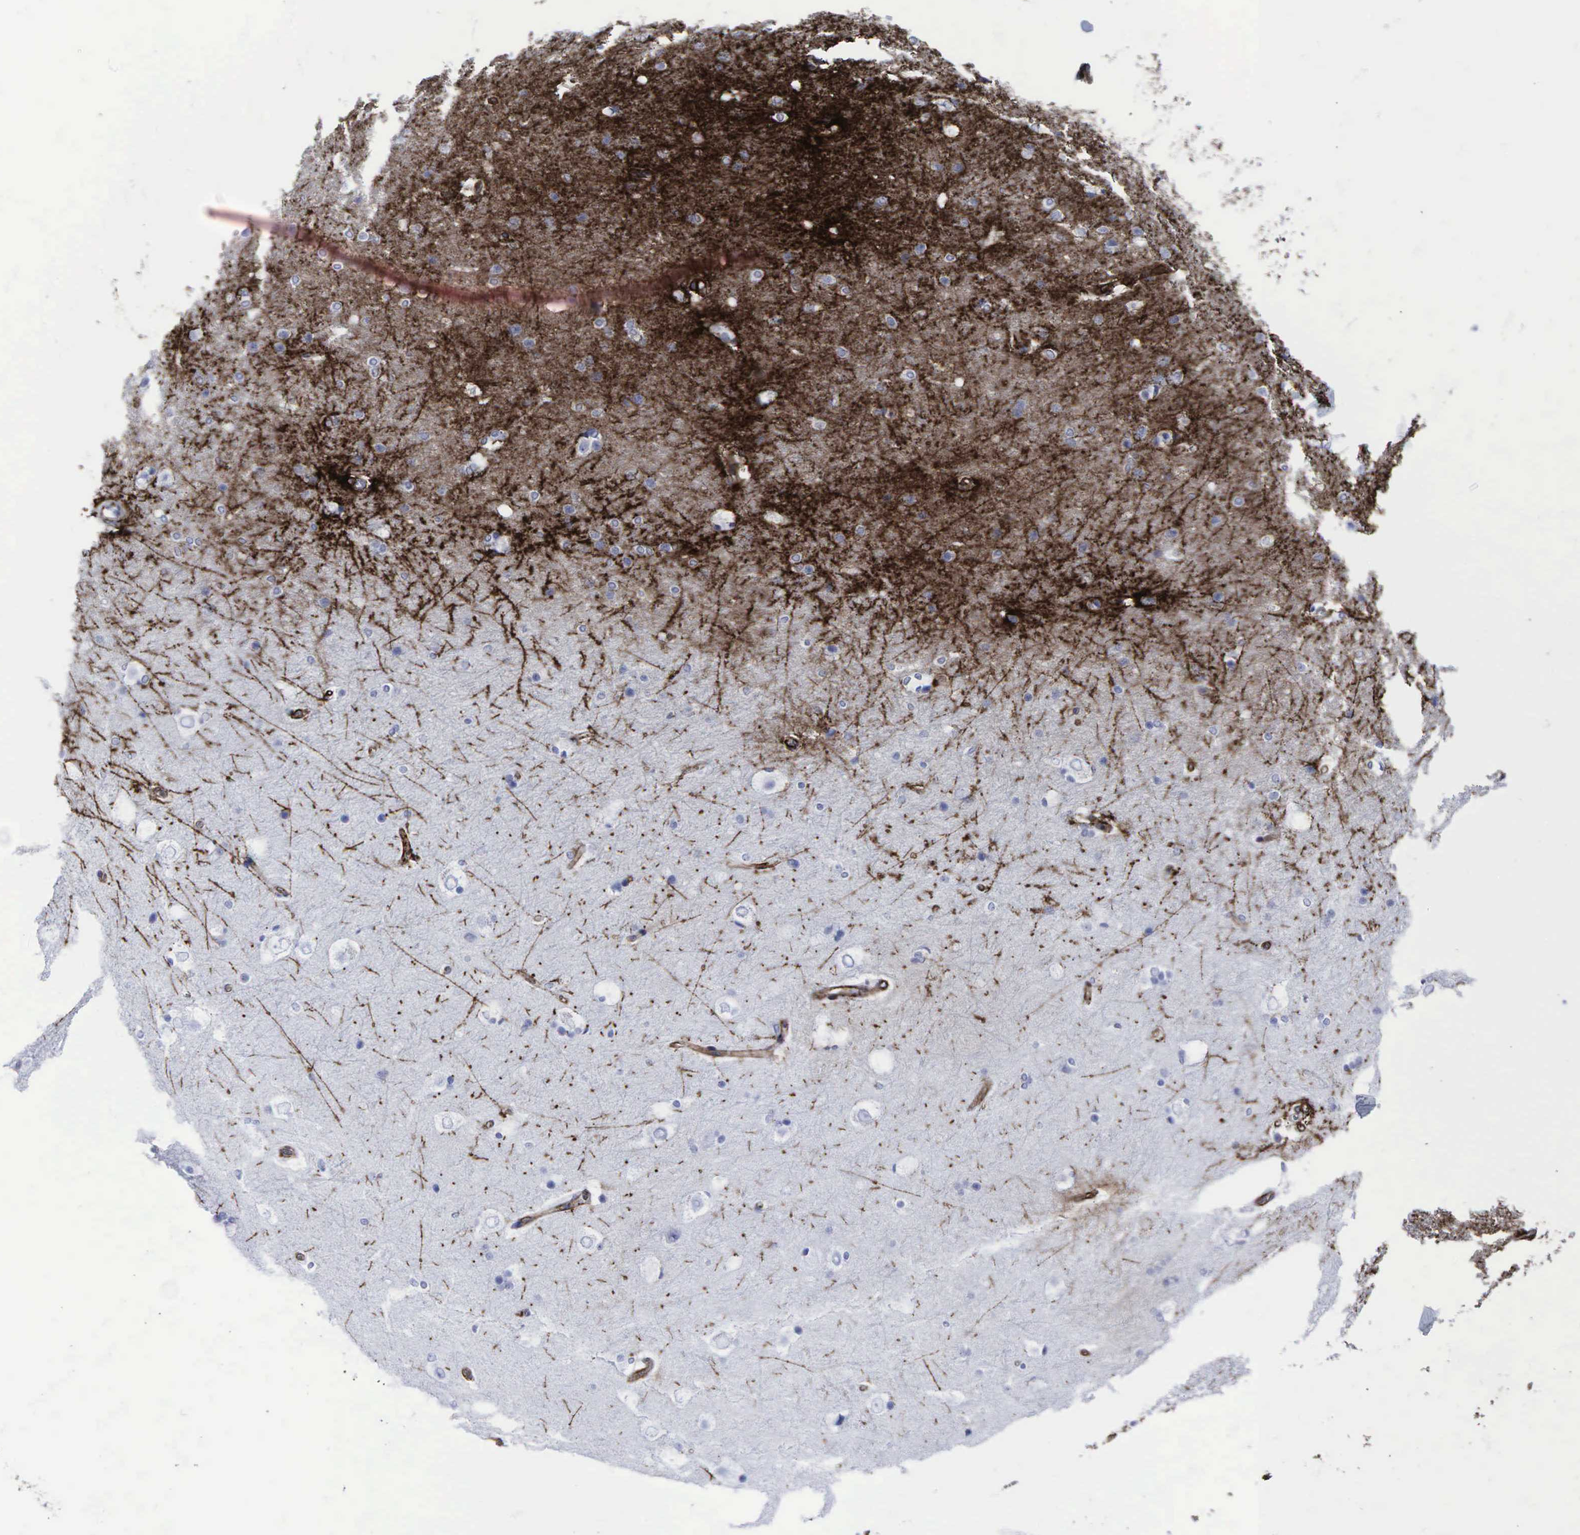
{"staining": {"intensity": "strong", "quantity": "25%-75%", "location": "cytoplasmic/membranous"}, "tissue": "hippocampus", "cell_type": "Glial cells", "image_type": "normal", "snomed": [{"axis": "morphology", "description": "Normal tissue, NOS"}, {"axis": "topography", "description": "Hippocampus"}], "caption": "An immunohistochemistry micrograph of normal tissue is shown. Protein staining in brown labels strong cytoplasmic/membranous positivity in hippocampus within glial cells.", "gene": "CD44", "patient": {"sex": "female", "age": 19}}